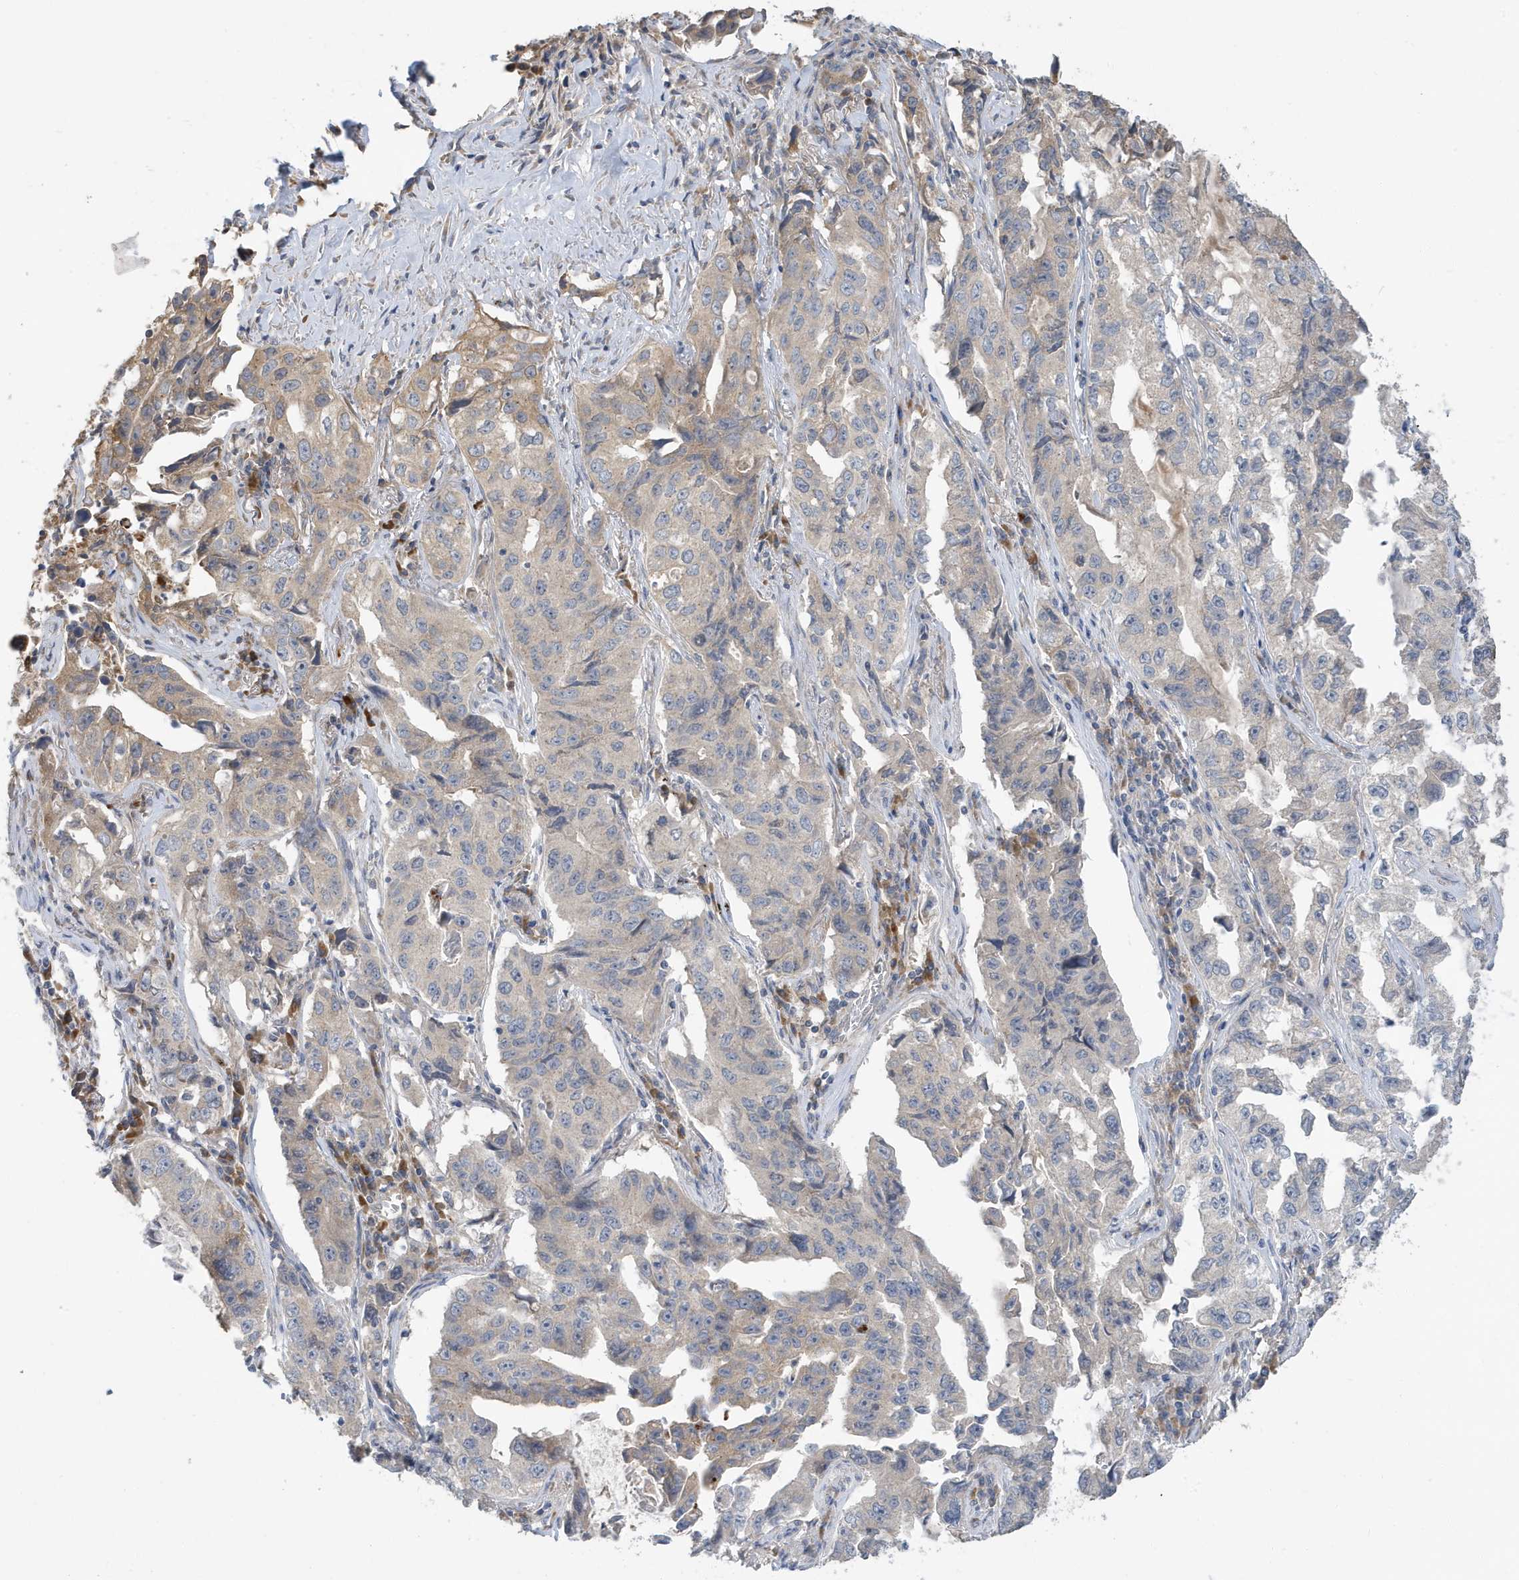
{"staining": {"intensity": "weak", "quantity": "<25%", "location": "cytoplasmic/membranous"}, "tissue": "lung cancer", "cell_type": "Tumor cells", "image_type": "cancer", "snomed": [{"axis": "morphology", "description": "Adenocarcinoma, NOS"}, {"axis": "topography", "description": "Lung"}], "caption": "Immunohistochemistry photomicrograph of neoplastic tissue: lung cancer stained with DAB (3,3'-diaminobenzidine) demonstrates no significant protein positivity in tumor cells.", "gene": "LAPTM4A", "patient": {"sex": "female", "age": 51}}